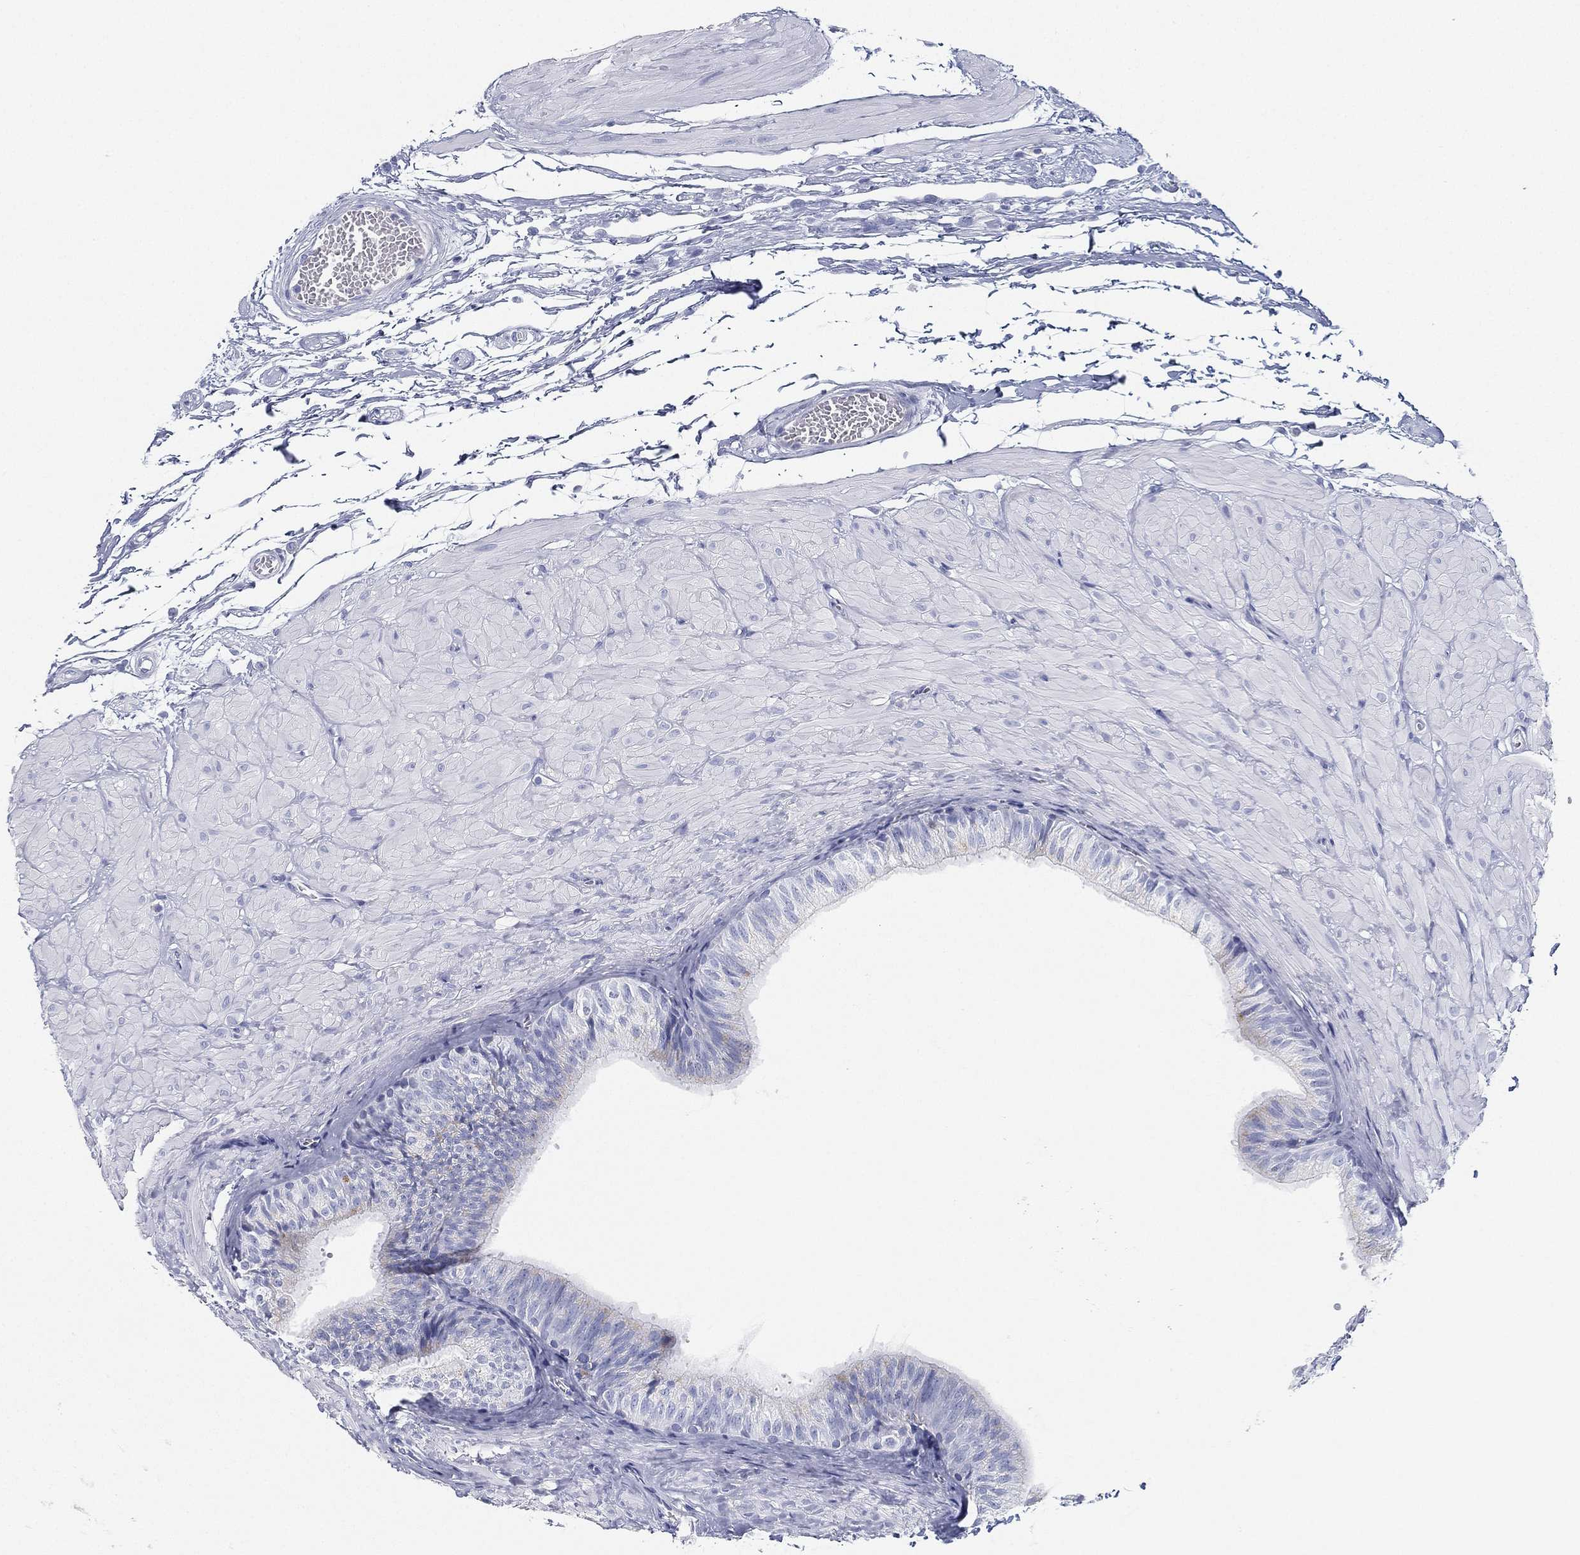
{"staining": {"intensity": "negative", "quantity": "none", "location": "none"}, "tissue": "epididymis", "cell_type": "Glandular cells", "image_type": "normal", "snomed": [{"axis": "morphology", "description": "Normal tissue, NOS"}, {"axis": "topography", "description": "Epididymis"}, {"axis": "topography", "description": "Vas deferens"}], "caption": "Protein analysis of unremarkable epididymis shows no significant positivity in glandular cells. (DAB immunohistochemistry visualized using brightfield microscopy, high magnification).", "gene": "GPR61", "patient": {"sex": "male", "age": 23}}